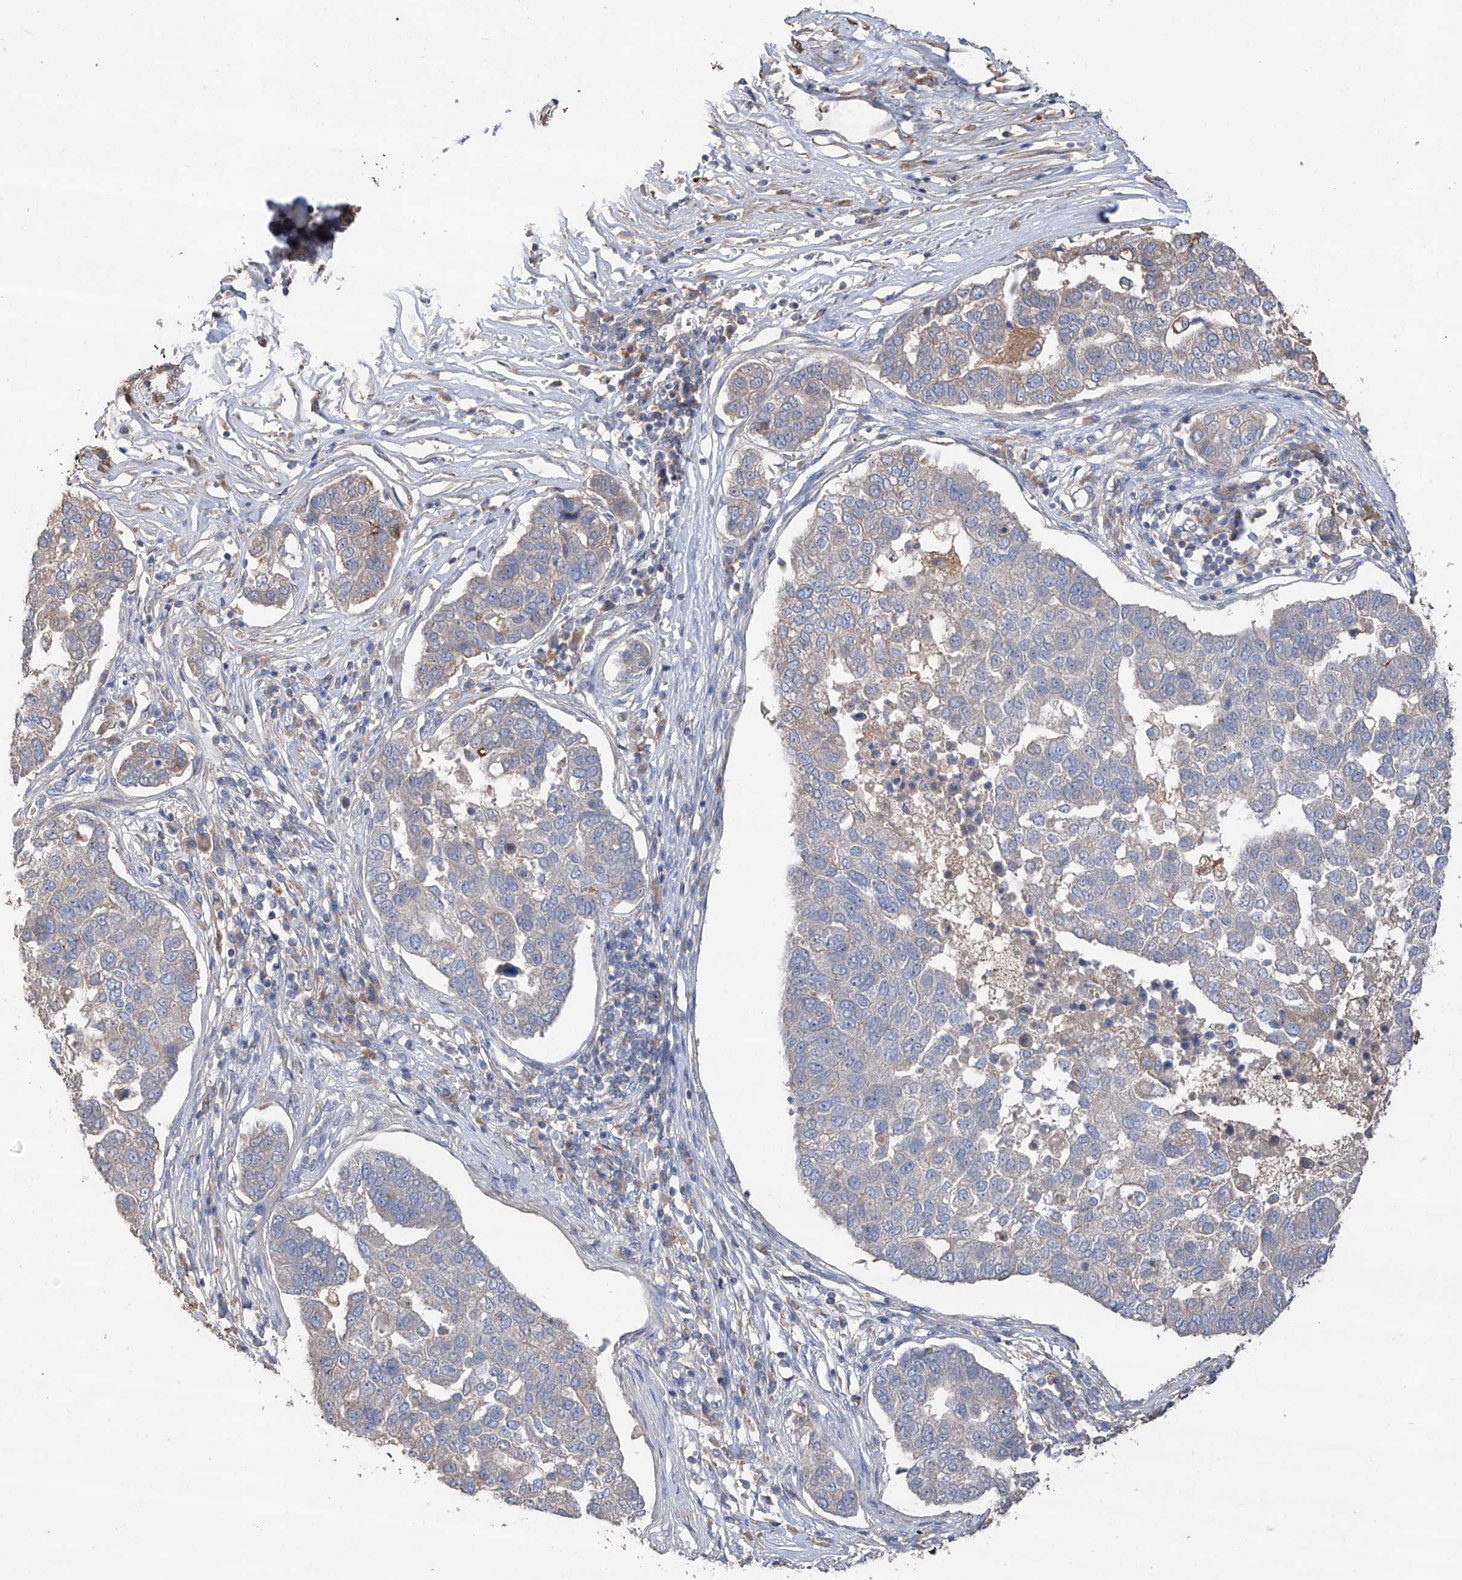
{"staining": {"intensity": "negative", "quantity": "none", "location": "none"}, "tissue": "pancreatic cancer", "cell_type": "Tumor cells", "image_type": "cancer", "snomed": [{"axis": "morphology", "description": "Adenocarcinoma, NOS"}, {"axis": "topography", "description": "Pancreas"}], "caption": "Immunohistochemistry micrograph of neoplastic tissue: pancreatic adenocarcinoma stained with DAB (3,3'-diaminobenzidine) reveals no significant protein staining in tumor cells.", "gene": "EDN1", "patient": {"sex": "female", "age": 61}}